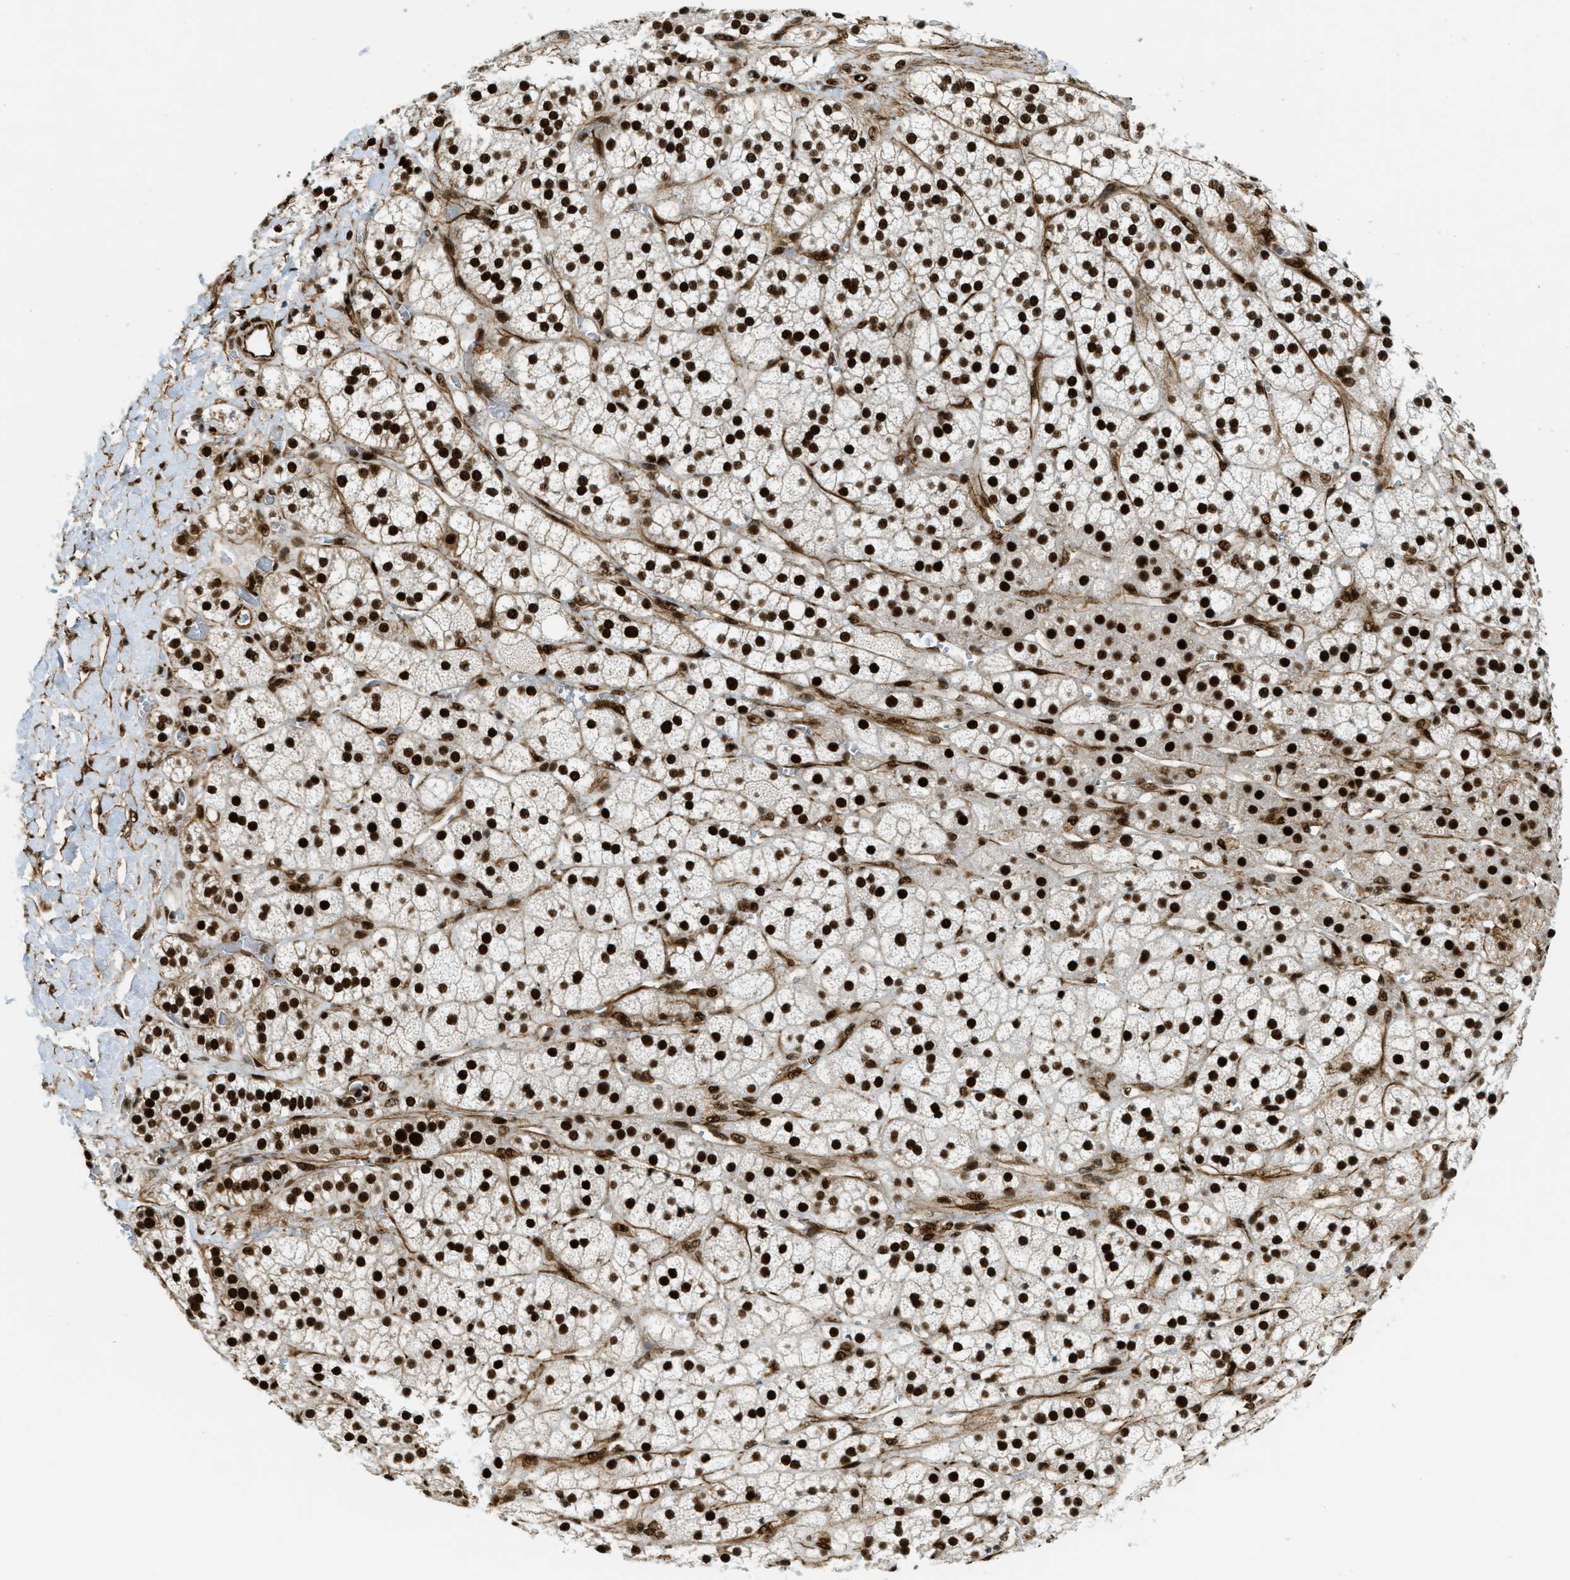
{"staining": {"intensity": "strong", "quantity": ">75%", "location": "nuclear"}, "tissue": "adrenal gland", "cell_type": "Glandular cells", "image_type": "normal", "snomed": [{"axis": "morphology", "description": "Normal tissue, NOS"}, {"axis": "topography", "description": "Adrenal gland"}], "caption": "Immunohistochemical staining of normal human adrenal gland demonstrates high levels of strong nuclear staining in about >75% of glandular cells.", "gene": "ZFR", "patient": {"sex": "male", "age": 56}}